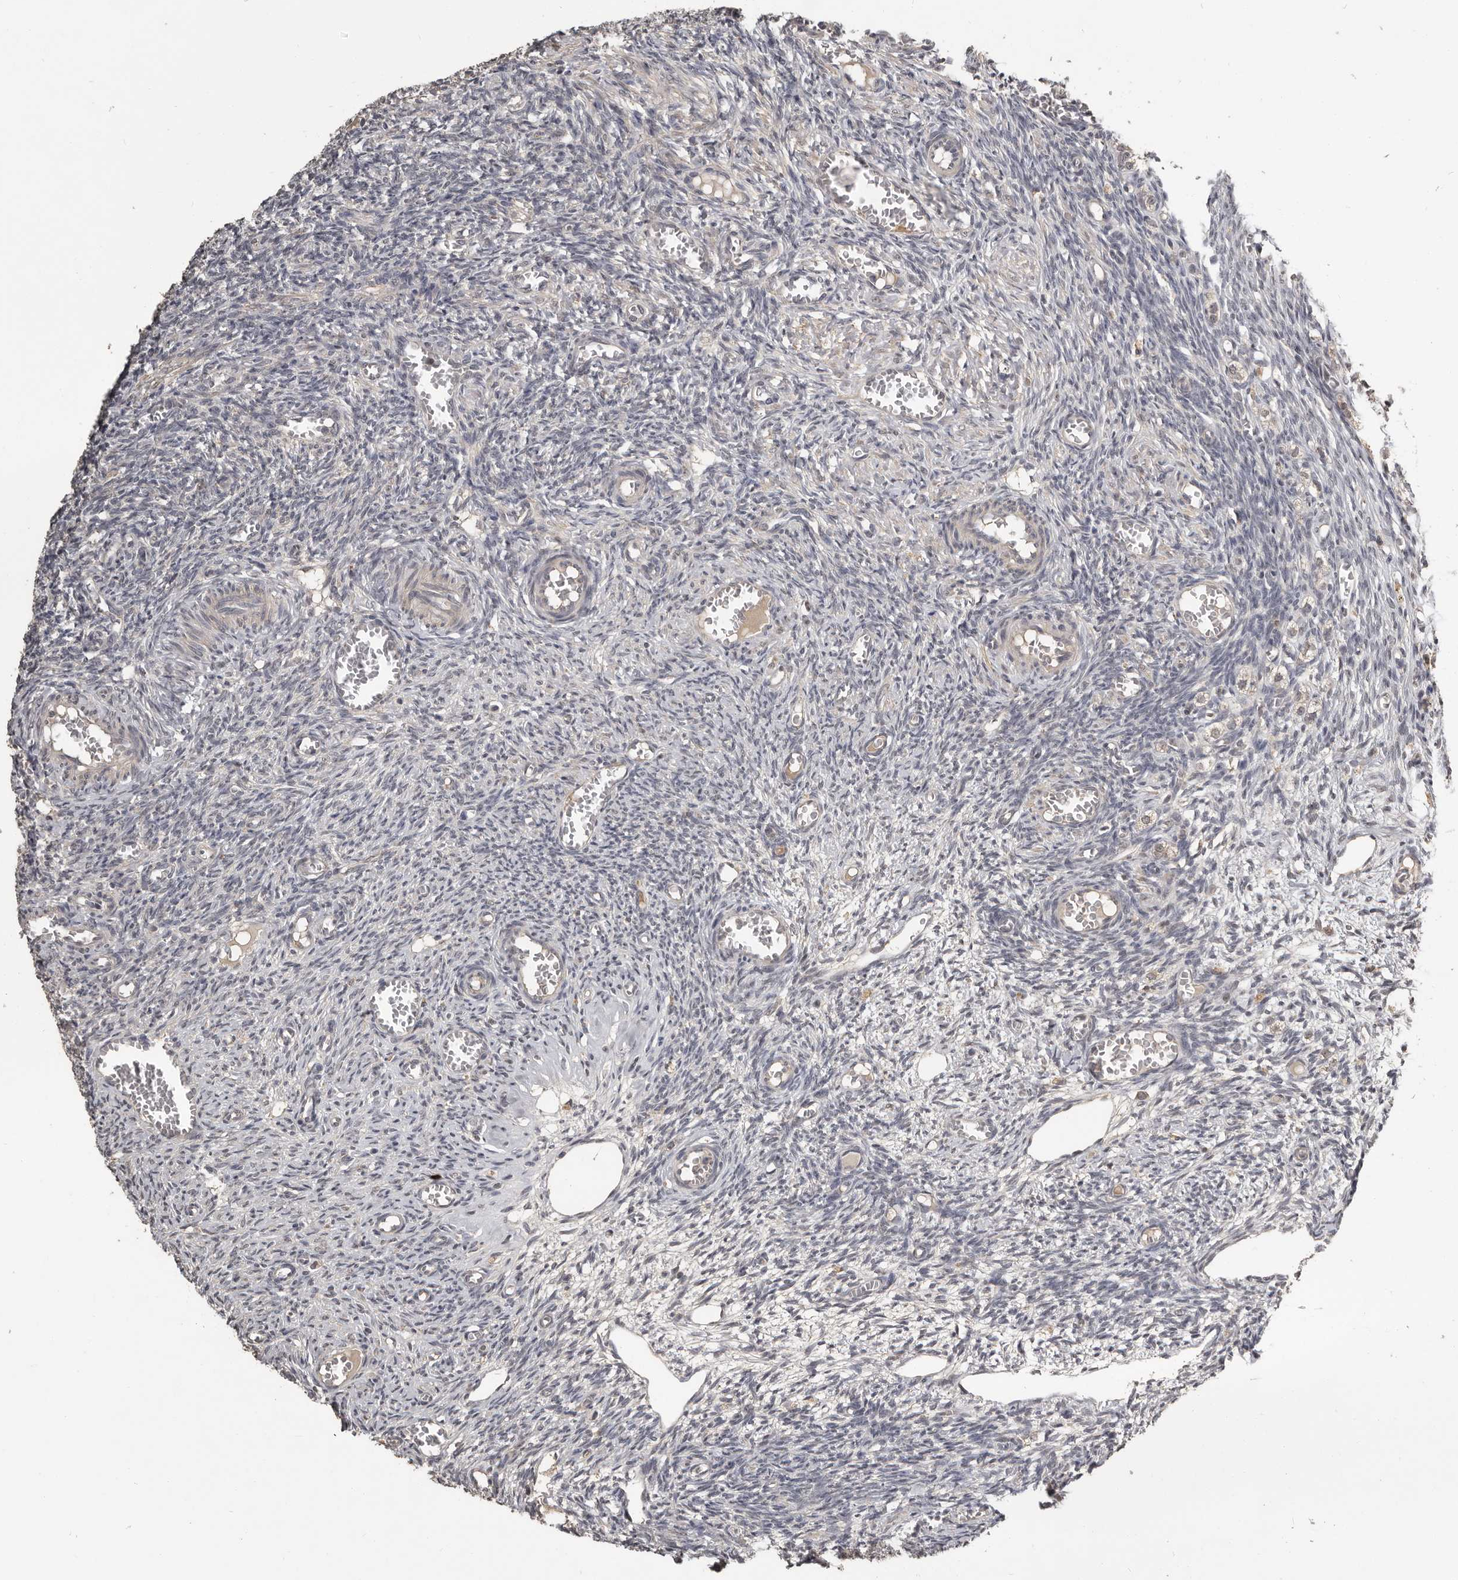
{"staining": {"intensity": "negative", "quantity": "none", "location": "none"}, "tissue": "ovary", "cell_type": "Ovarian stroma cells", "image_type": "normal", "snomed": [{"axis": "morphology", "description": "Normal tissue, NOS"}, {"axis": "topography", "description": "Ovary"}], "caption": "The photomicrograph shows no staining of ovarian stroma cells in normal ovary. (DAB immunohistochemistry with hematoxylin counter stain).", "gene": "ZFP14", "patient": {"sex": "female", "age": 27}}